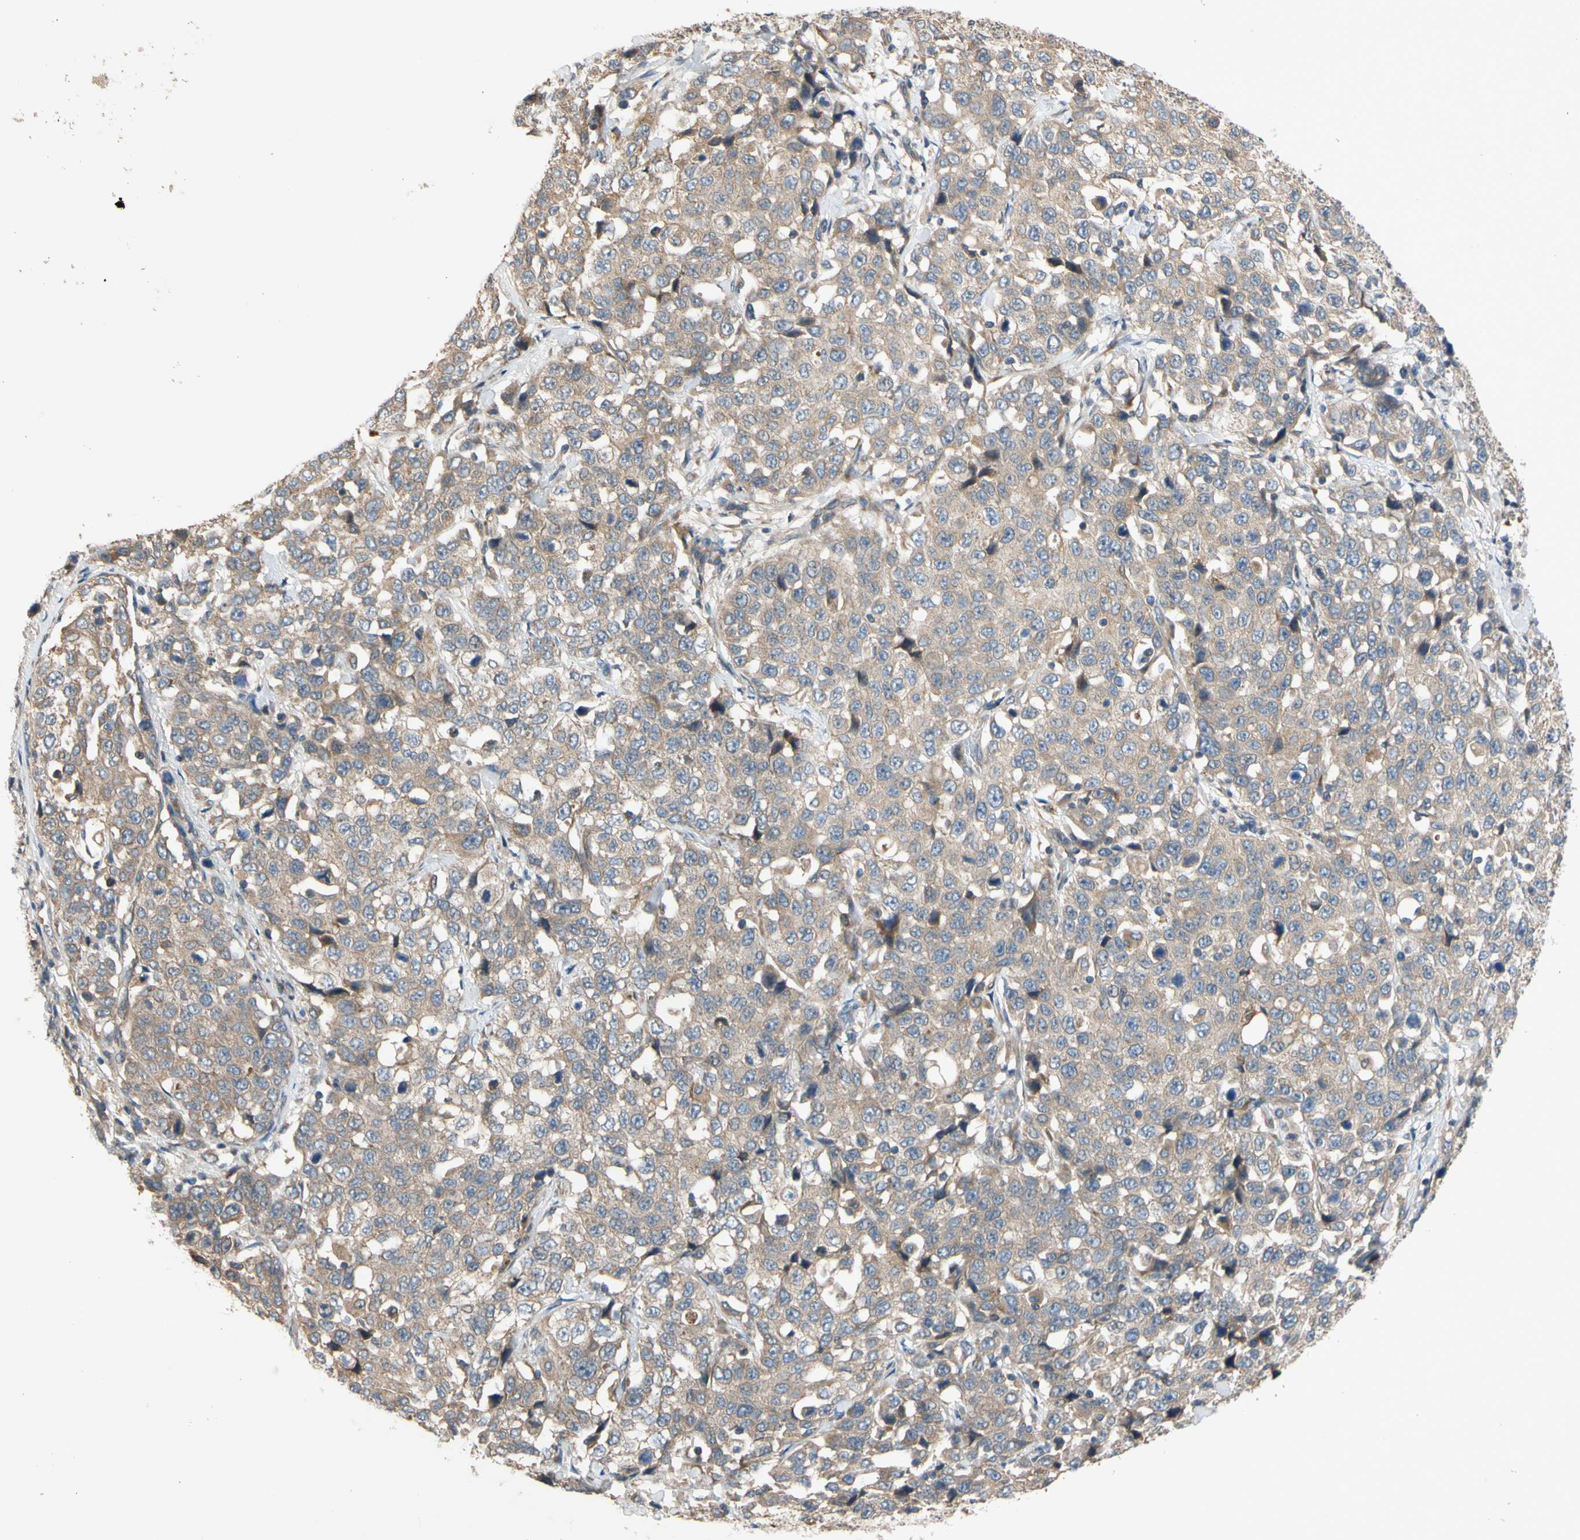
{"staining": {"intensity": "moderate", "quantity": ">75%", "location": "cytoplasmic/membranous"}, "tissue": "stomach cancer", "cell_type": "Tumor cells", "image_type": "cancer", "snomed": [{"axis": "morphology", "description": "Normal tissue, NOS"}, {"axis": "morphology", "description": "Adenocarcinoma, NOS"}, {"axis": "topography", "description": "Stomach"}], "caption": "Immunohistochemistry of human stomach cancer (adenocarcinoma) shows medium levels of moderate cytoplasmic/membranous expression in approximately >75% of tumor cells. Using DAB (3,3'-diaminobenzidine) (brown) and hematoxylin (blue) stains, captured at high magnification using brightfield microscopy.", "gene": "MBTPS2", "patient": {"sex": "male", "age": 48}}